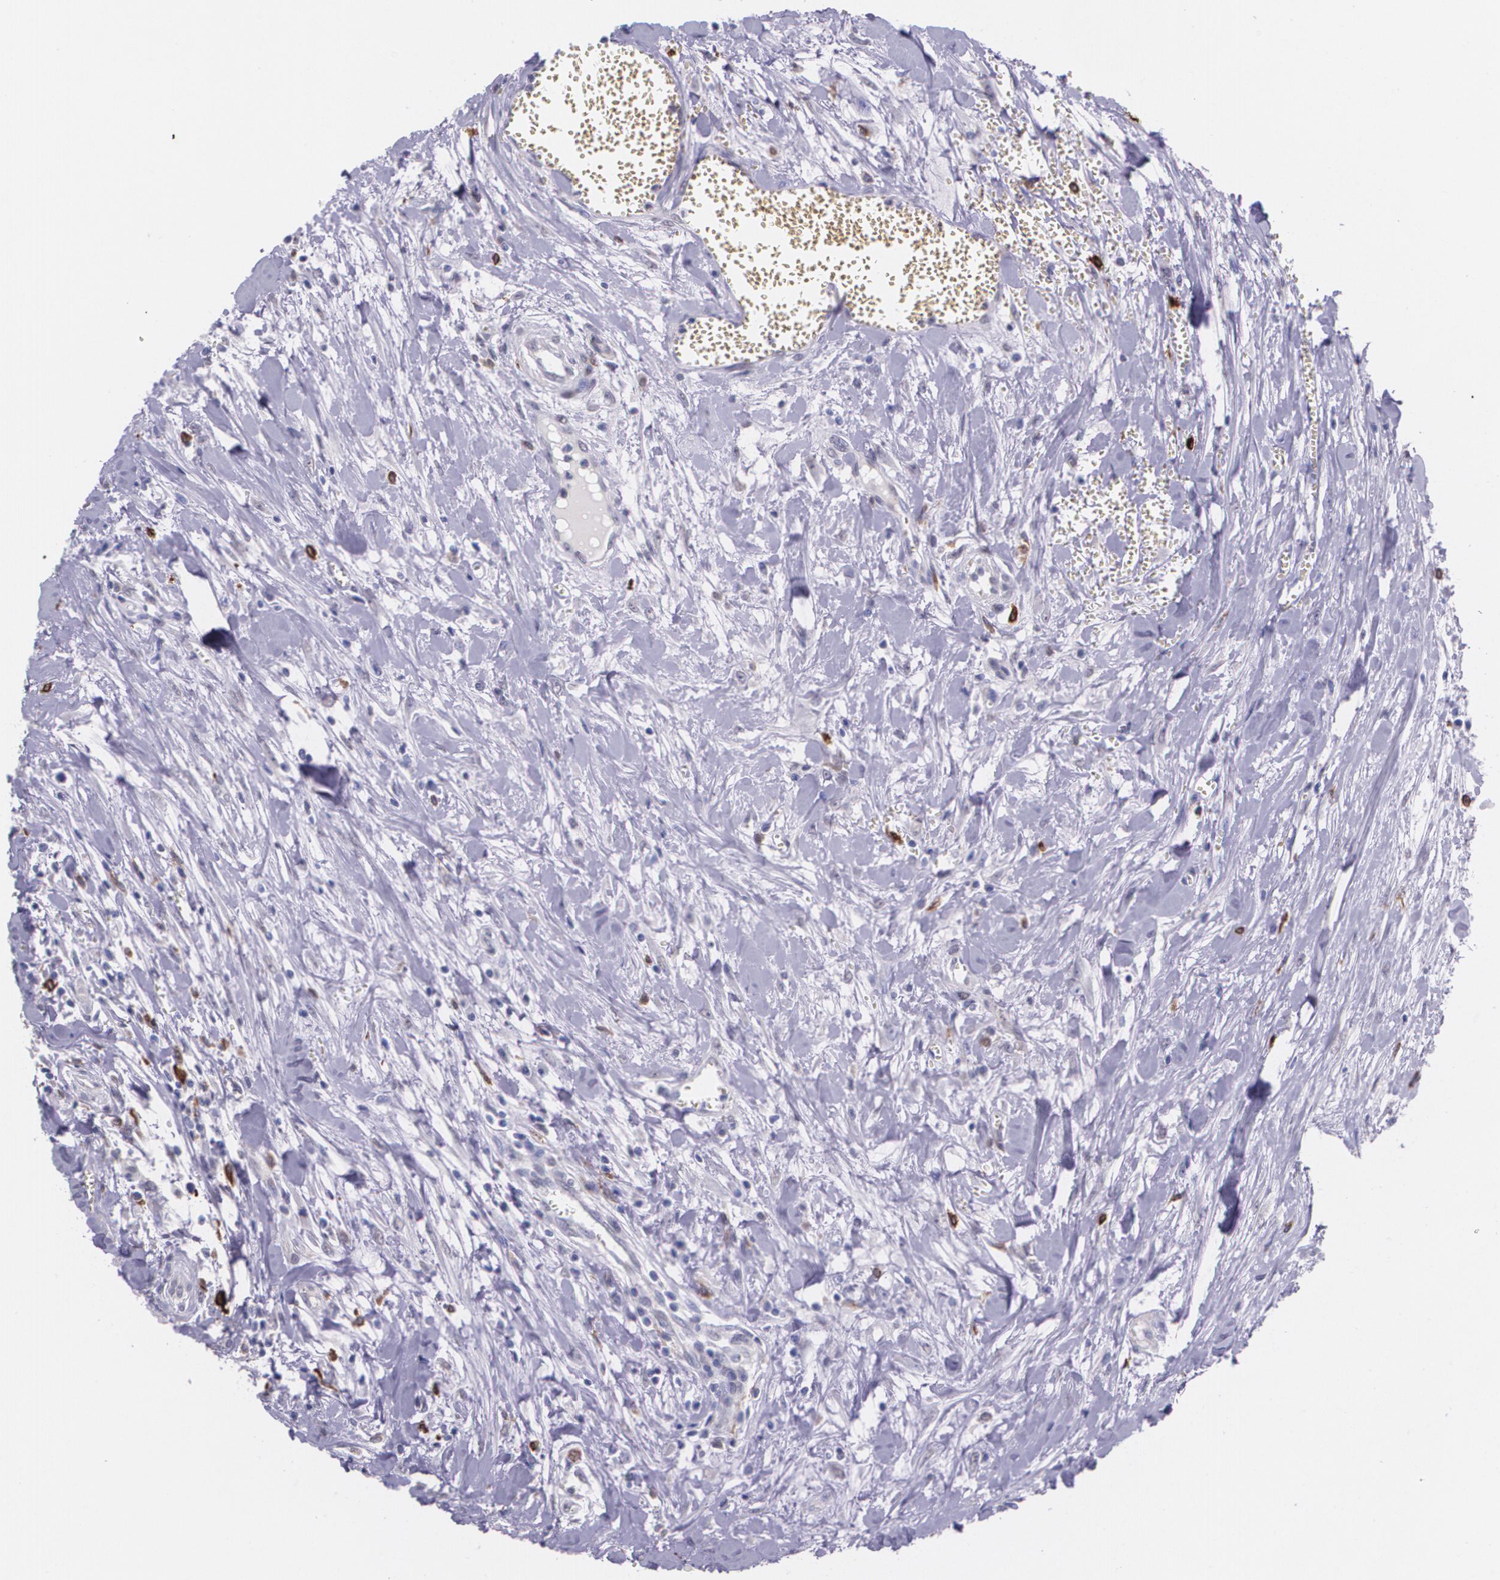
{"staining": {"intensity": "negative", "quantity": "none", "location": "none"}, "tissue": "head and neck cancer", "cell_type": "Tumor cells", "image_type": "cancer", "snomed": [{"axis": "morphology", "description": "Squamous cell carcinoma, NOS"}, {"axis": "morphology", "description": "Squamous cell carcinoma, metastatic, NOS"}, {"axis": "topography", "description": "Lymph node"}, {"axis": "topography", "description": "Salivary gland"}, {"axis": "topography", "description": "Head-Neck"}], "caption": "Immunohistochemical staining of head and neck cancer (squamous cell carcinoma) reveals no significant staining in tumor cells.", "gene": "RTN1", "patient": {"sex": "female", "age": 74}}